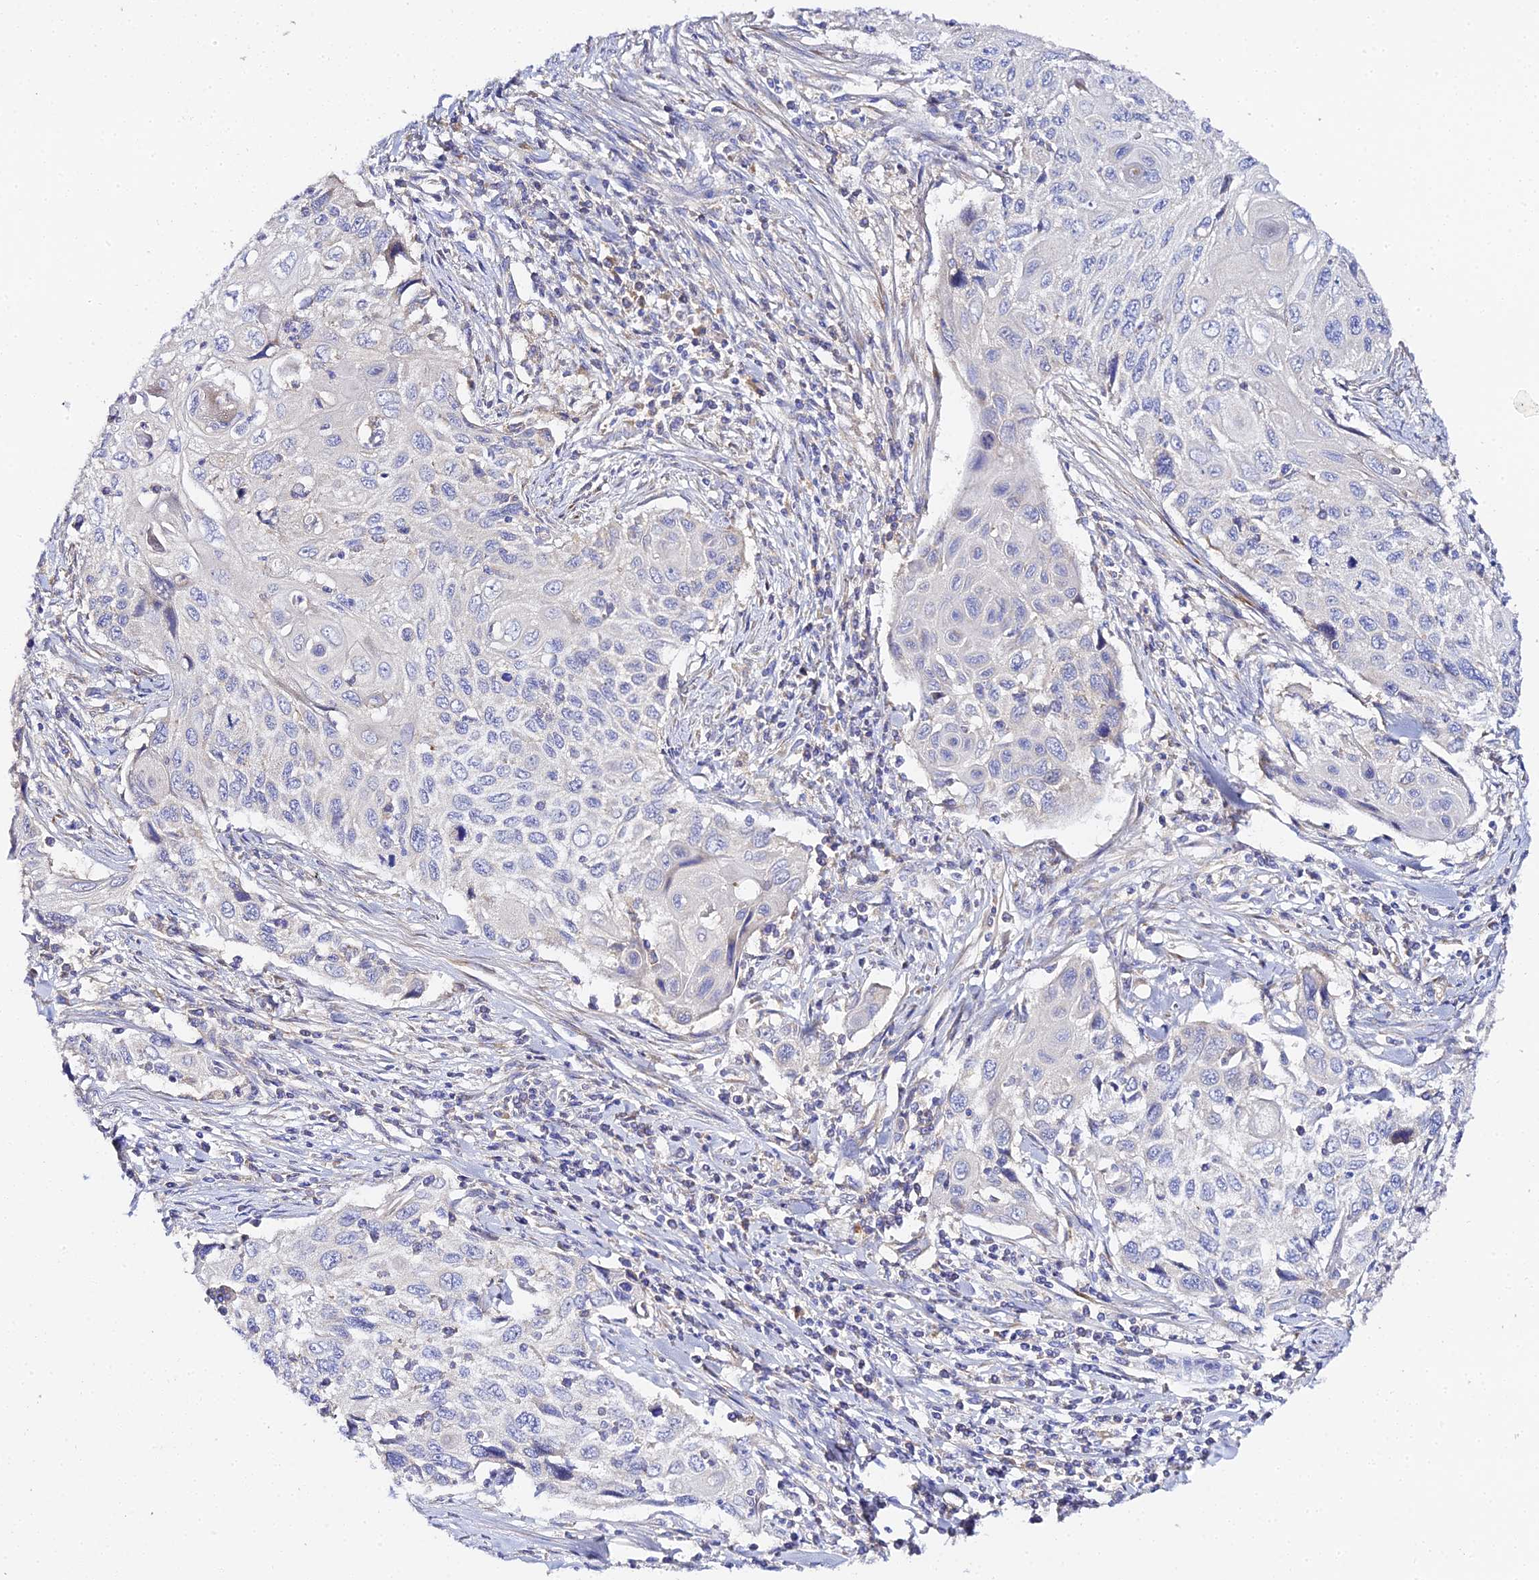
{"staining": {"intensity": "negative", "quantity": "none", "location": "none"}, "tissue": "cervical cancer", "cell_type": "Tumor cells", "image_type": "cancer", "snomed": [{"axis": "morphology", "description": "Squamous cell carcinoma, NOS"}, {"axis": "topography", "description": "Cervix"}], "caption": "This micrograph is of squamous cell carcinoma (cervical) stained with immunohistochemistry (IHC) to label a protein in brown with the nuclei are counter-stained blue. There is no staining in tumor cells.", "gene": "SCX", "patient": {"sex": "female", "age": 70}}